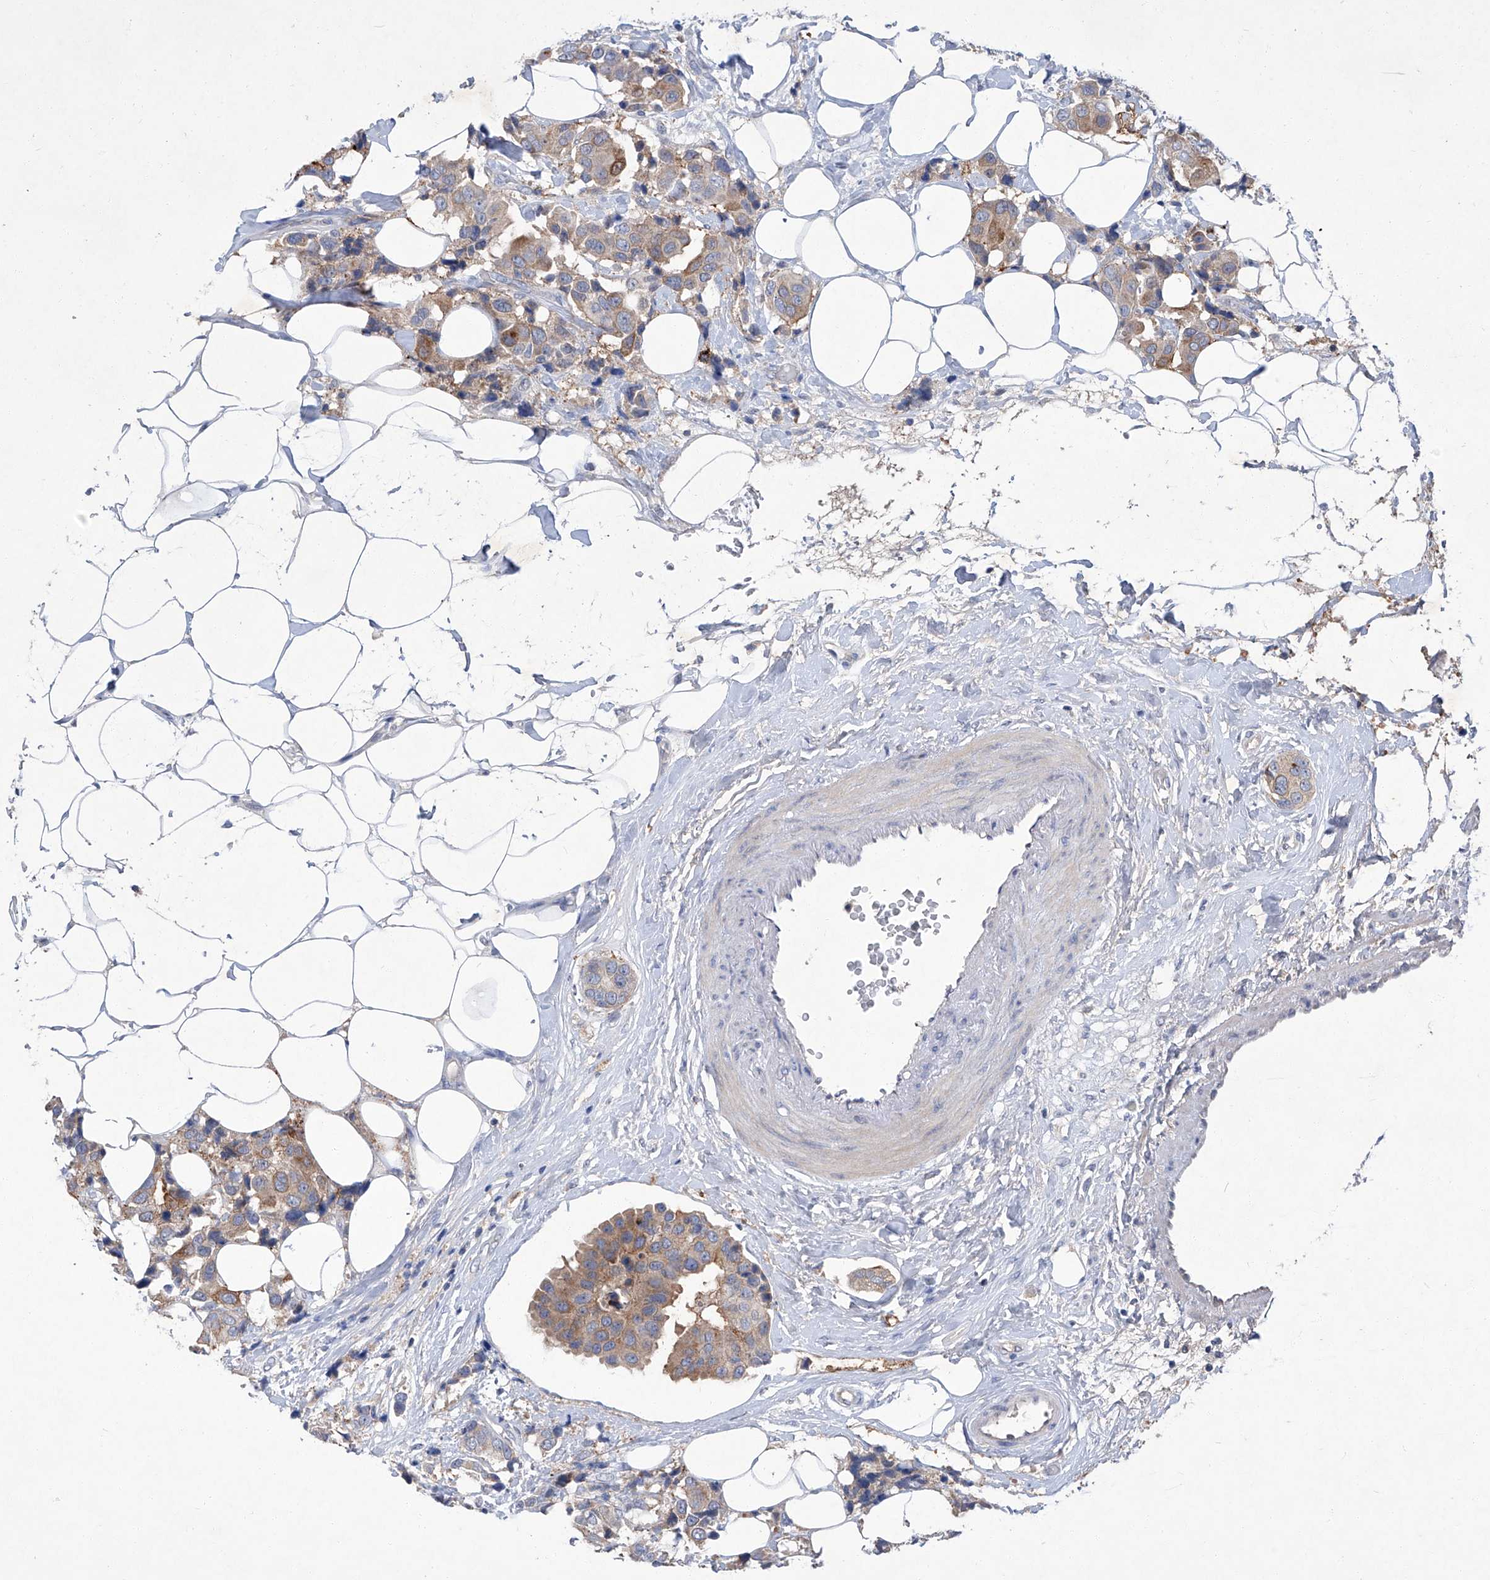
{"staining": {"intensity": "moderate", "quantity": ">75%", "location": "cytoplasmic/membranous"}, "tissue": "breast cancer", "cell_type": "Tumor cells", "image_type": "cancer", "snomed": [{"axis": "morphology", "description": "Normal tissue, NOS"}, {"axis": "morphology", "description": "Duct carcinoma"}, {"axis": "topography", "description": "Breast"}], "caption": "Human intraductal carcinoma (breast) stained with a brown dye reveals moderate cytoplasmic/membranous positive expression in approximately >75% of tumor cells.", "gene": "SBK2", "patient": {"sex": "female", "age": 39}}